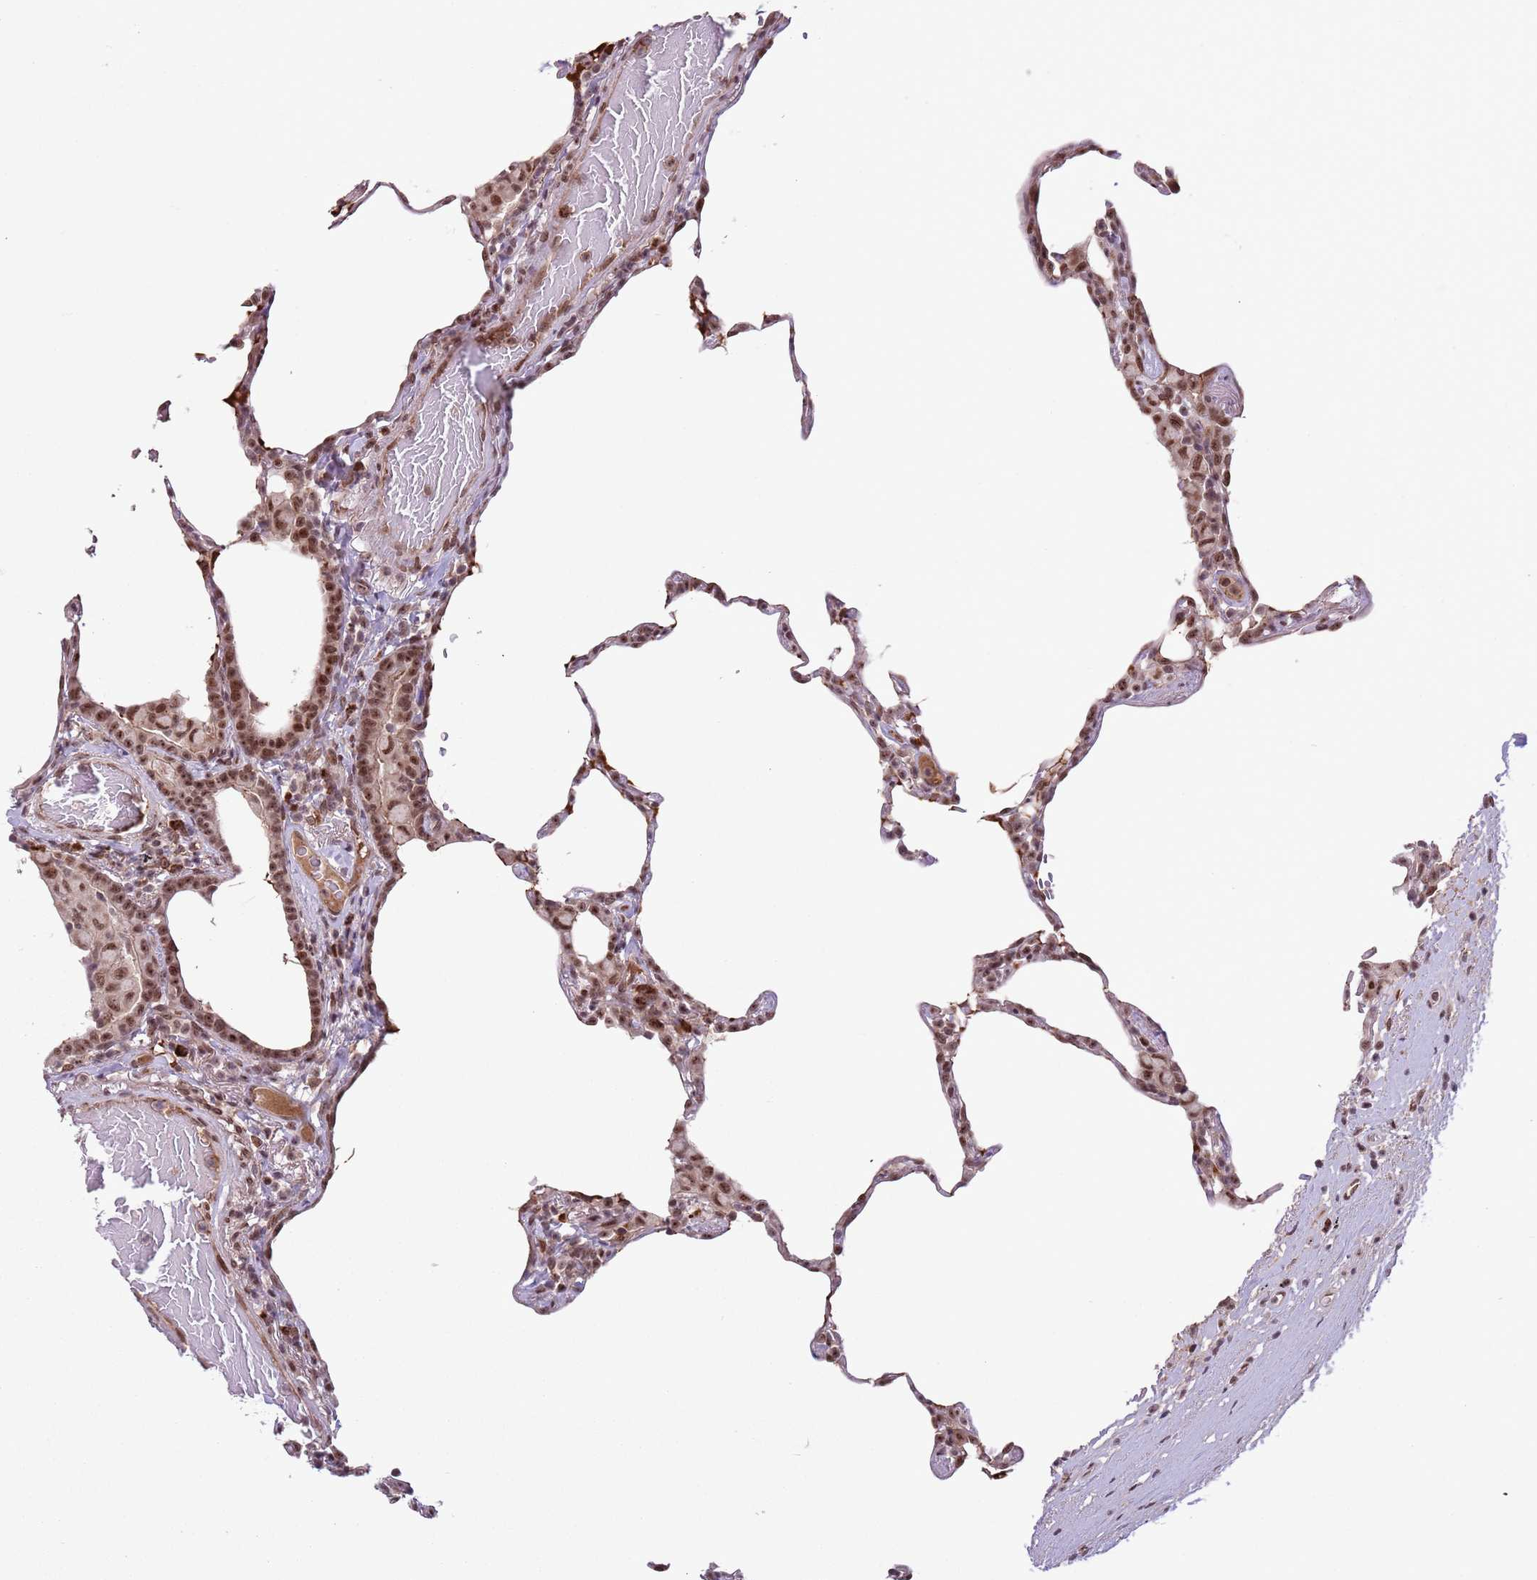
{"staining": {"intensity": "moderate", "quantity": "25%-75%", "location": "nuclear"}, "tissue": "lung", "cell_type": "Alveolar cells", "image_type": "normal", "snomed": [{"axis": "morphology", "description": "Normal tissue, NOS"}, {"axis": "topography", "description": "Lung"}], "caption": "High-magnification brightfield microscopy of normal lung stained with DAB (brown) and counterstained with hematoxylin (blue). alveolar cells exhibit moderate nuclear staining is identified in approximately25%-75% of cells. The protein of interest is stained brown, and the nuclei are stained in blue (DAB (3,3'-diaminobenzidine) IHC with brightfield microscopy, high magnification).", "gene": "SIPA1L3", "patient": {"sex": "female", "age": 57}}